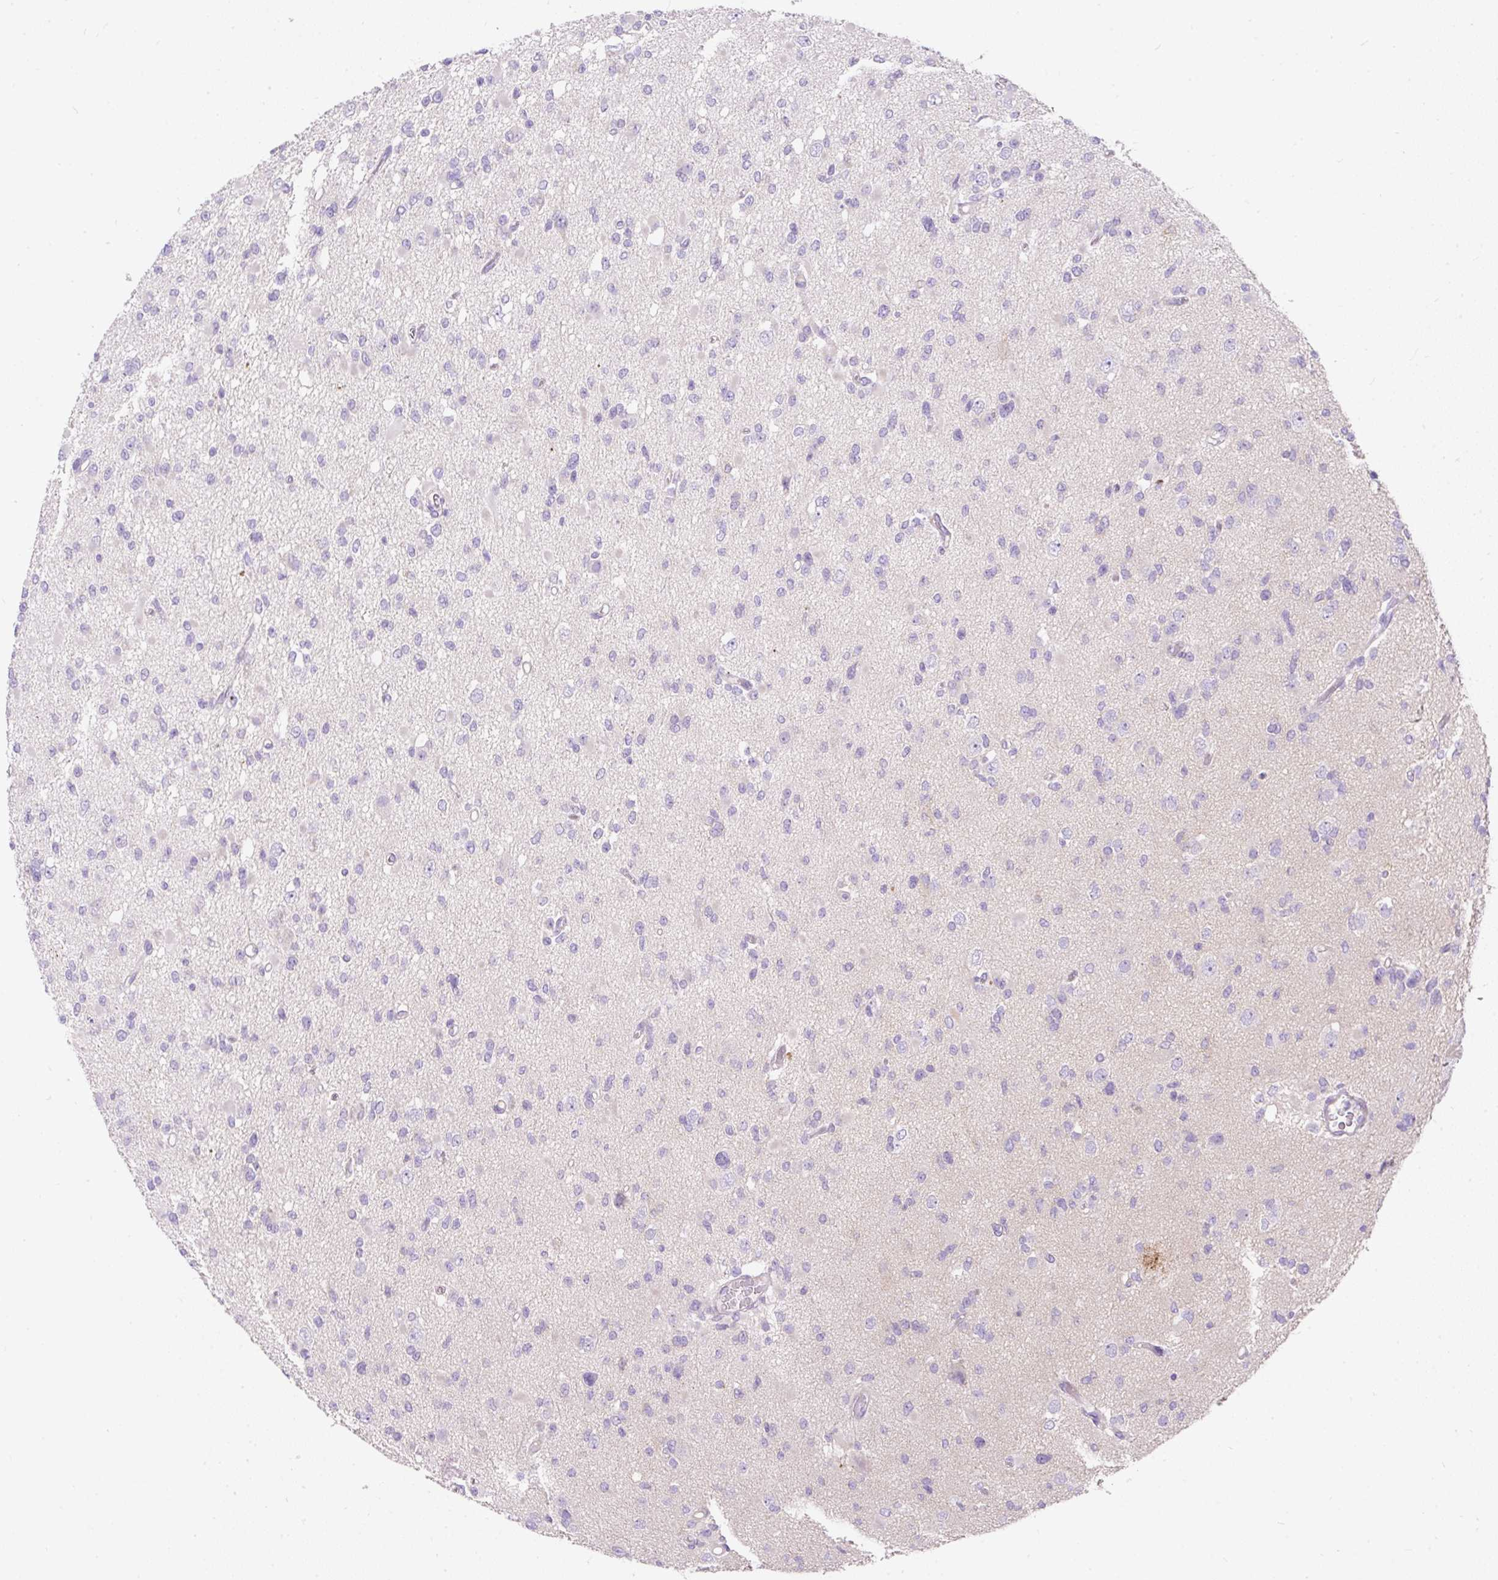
{"staining": {"intensity": "negative", "quantity": "none", "location": "none"}, "tissue": "glioma", "cell_type": "Tumor cells", "image_type": "cancer", "snomed": [{"axis": "morphology", "description": "Glioma, malignant, Low grade"}, {"axis": "topography", "description": "Brain"}], "caption": "Tumor cells are negative for protein expression in human glioma.", "gene": "SUSD5", "patient": {"sex": "female", "age": 22}}